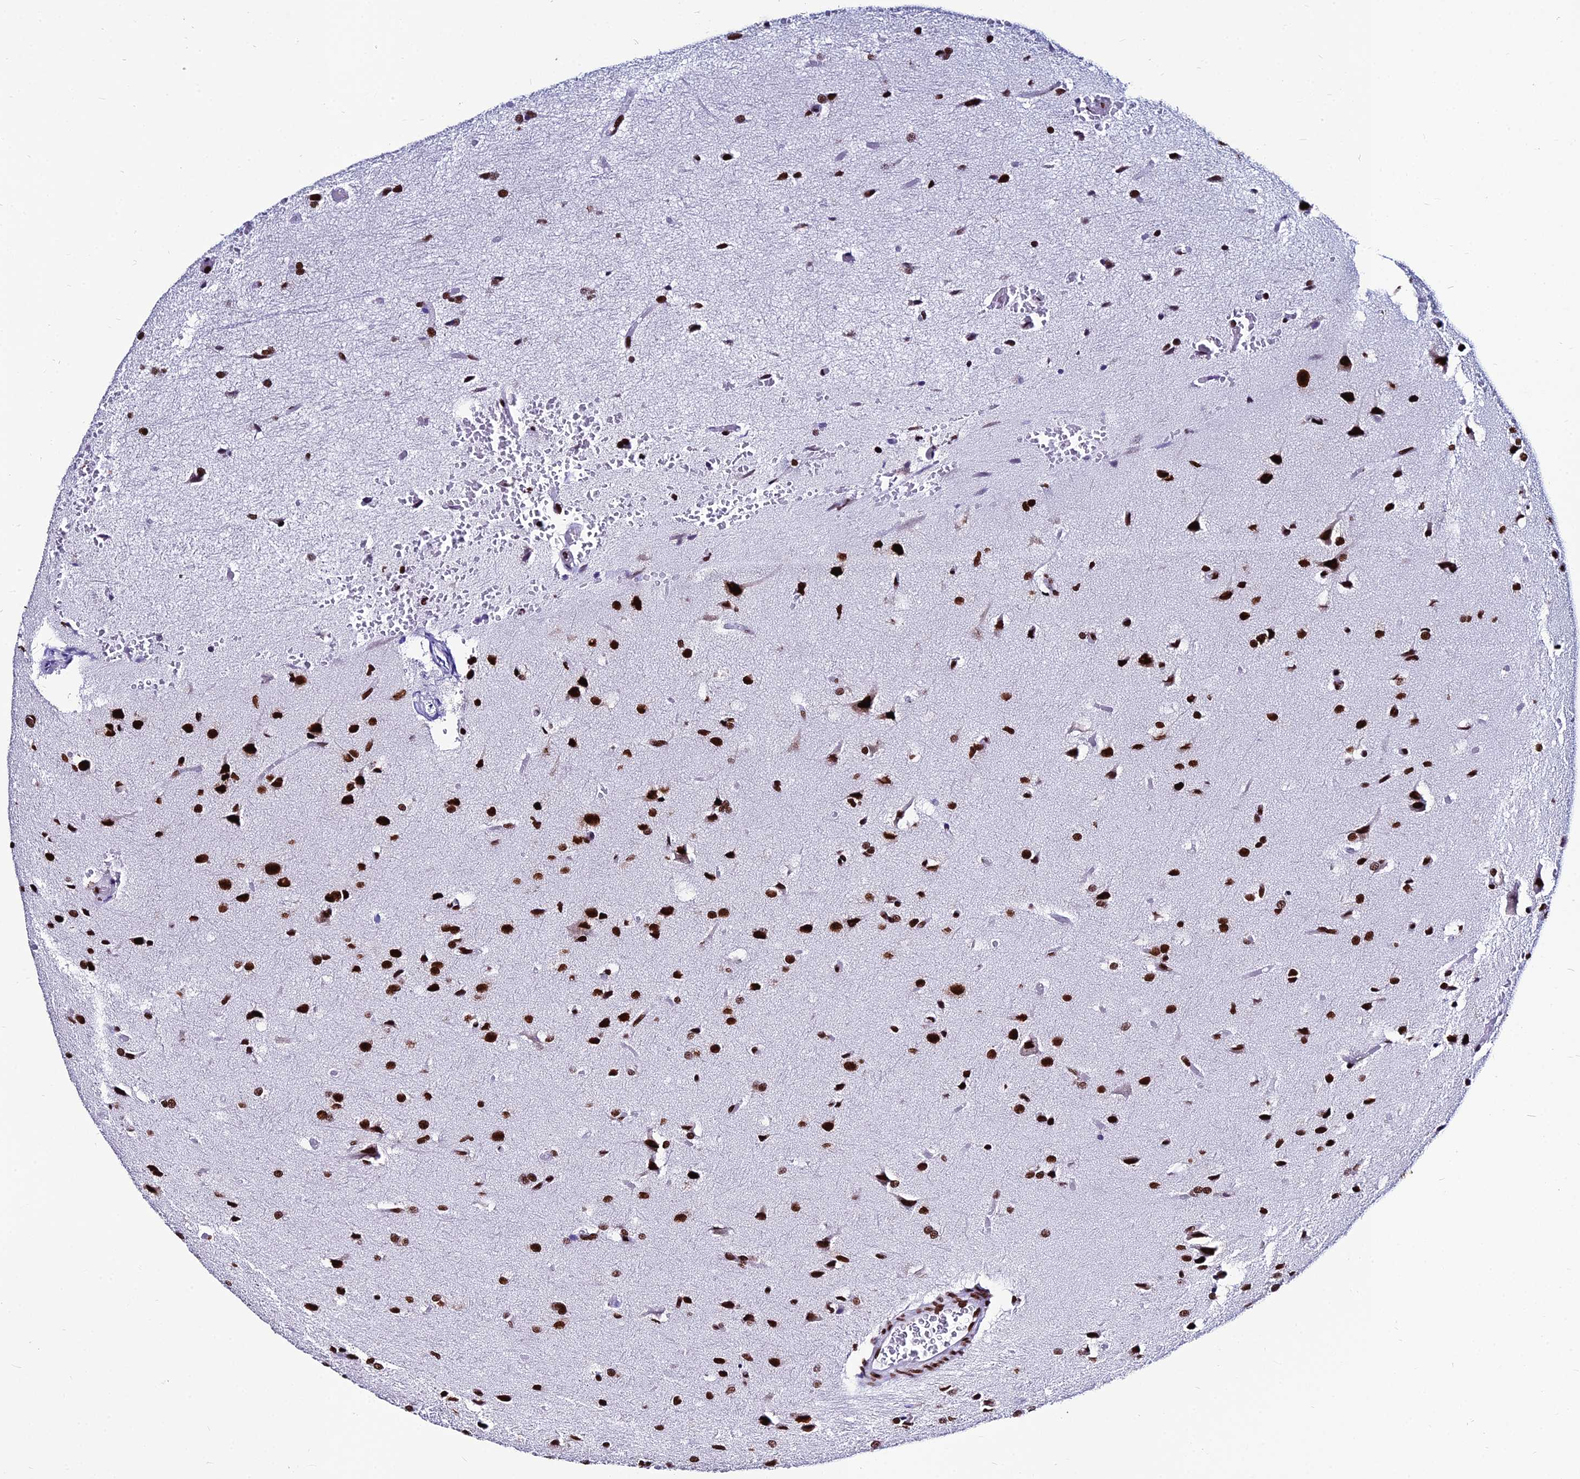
{"staining": {"intensity": "strong", "quantity": ">75%", "location": "nuclear"}, "tissue": "glioma", "cell_type": "Tumor cells", "image_type": "cancer", "snomed": [{"axis": "morphology", "description": "Glioma, malignant, High grade"}, {"axis": "topography", "description": "Brain"}], "caption": "Immunohistochemical staining of malignant glioma (high-grade) shows high levels of strong nuclear protein staining in approximately >75% of tumor cells. The protein is shown in brown color, while the nuclei are stained blue.", "gene": "HNRNPH1", "patient": {"sex": "female", "age": 50}}